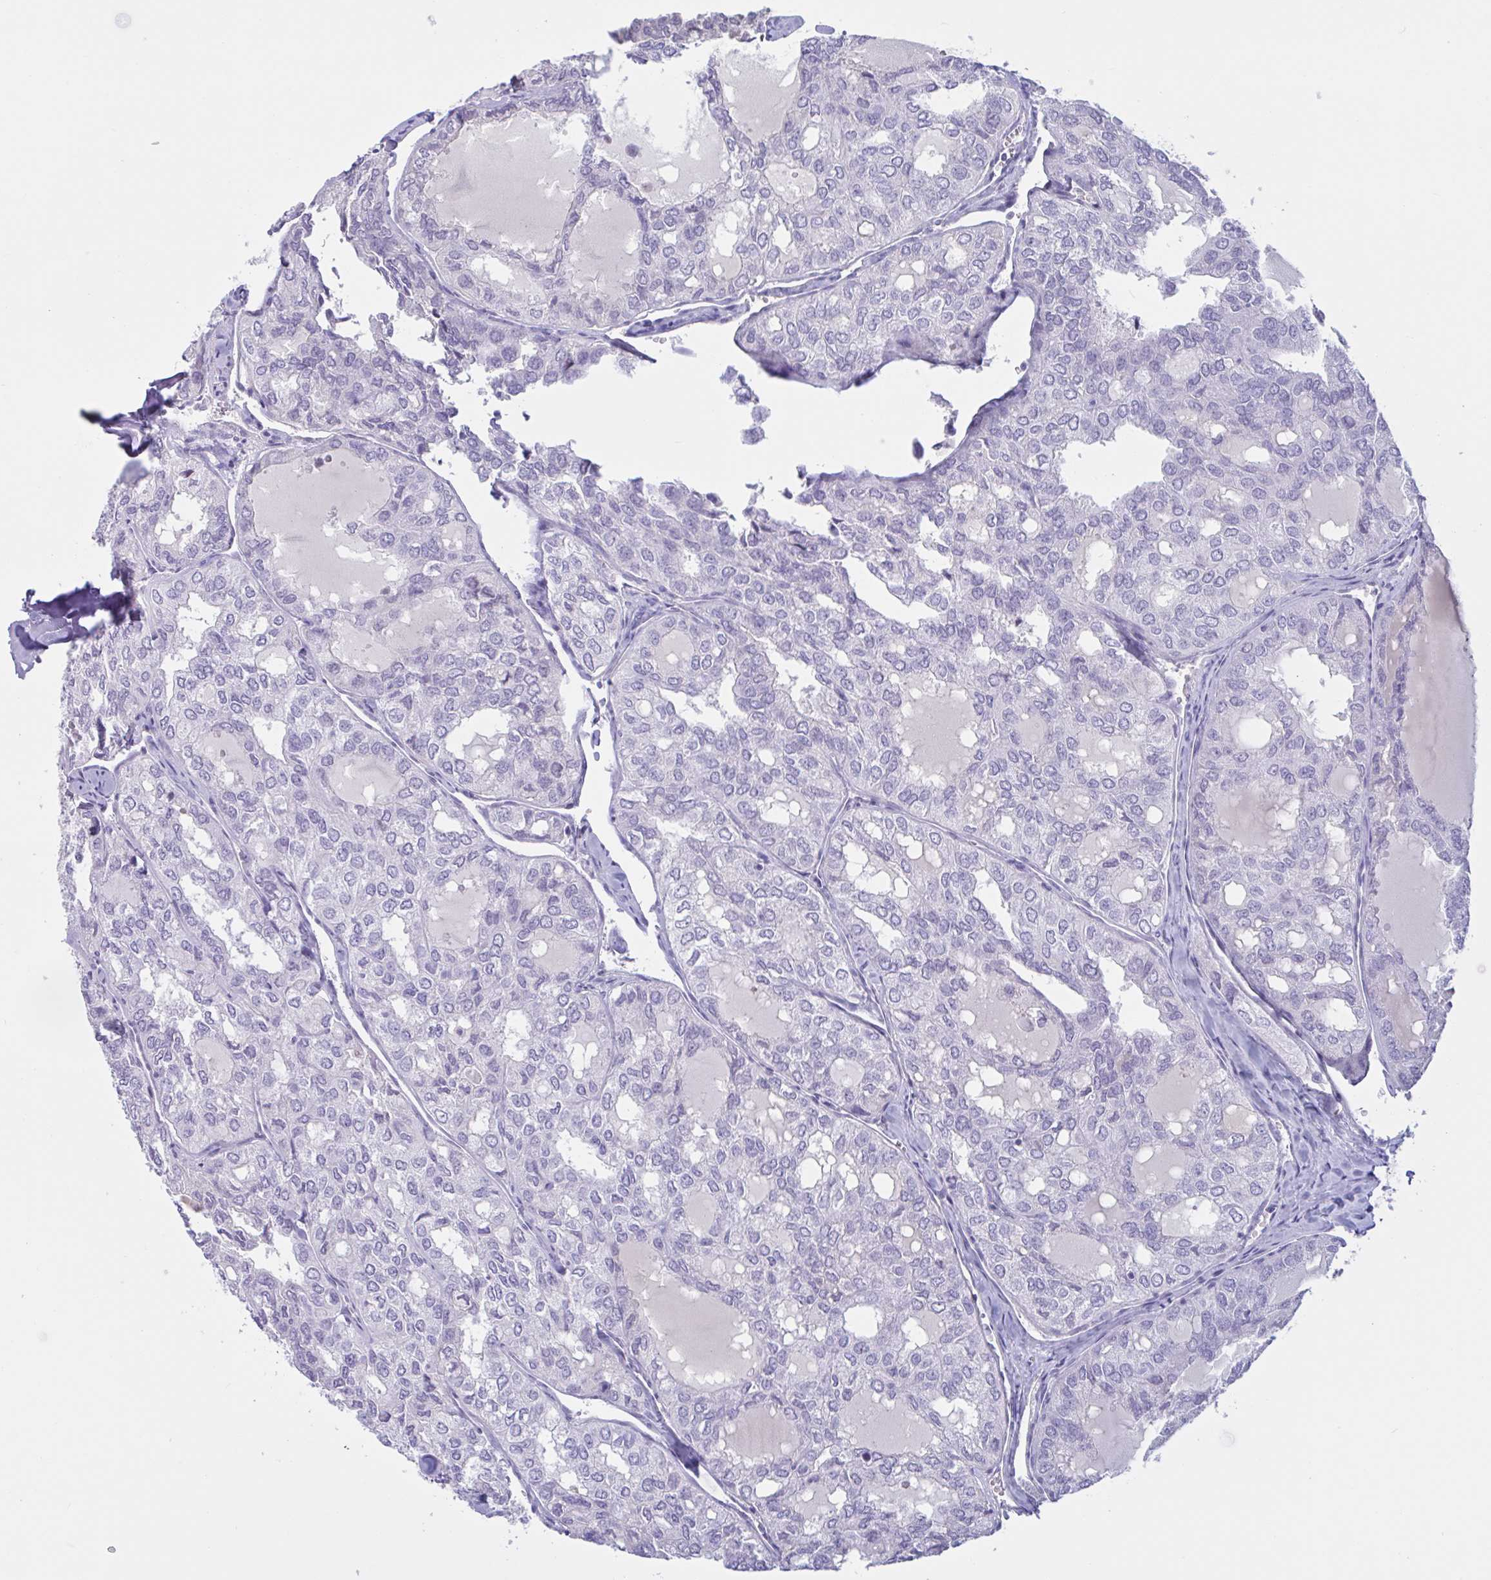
{"staining": {"intensity": "negative", "quantity": "none", "location": "none"}, "tissue": "thyroid cancer", "cell_type": "Tumor cells", "image_type": "cancer", "snomed": [{"axis": "morphology", "description": "Follicular adenoma carcinoma, NOS"}, {"axis": "topography", "description": "Thyroid gland"}], "caption": "Tumor cells show no significant staining in follicular adenoma carcinoma (thyroid).", "gene": "MS4A14", "patient": {"sex": "male", "age": 75}}